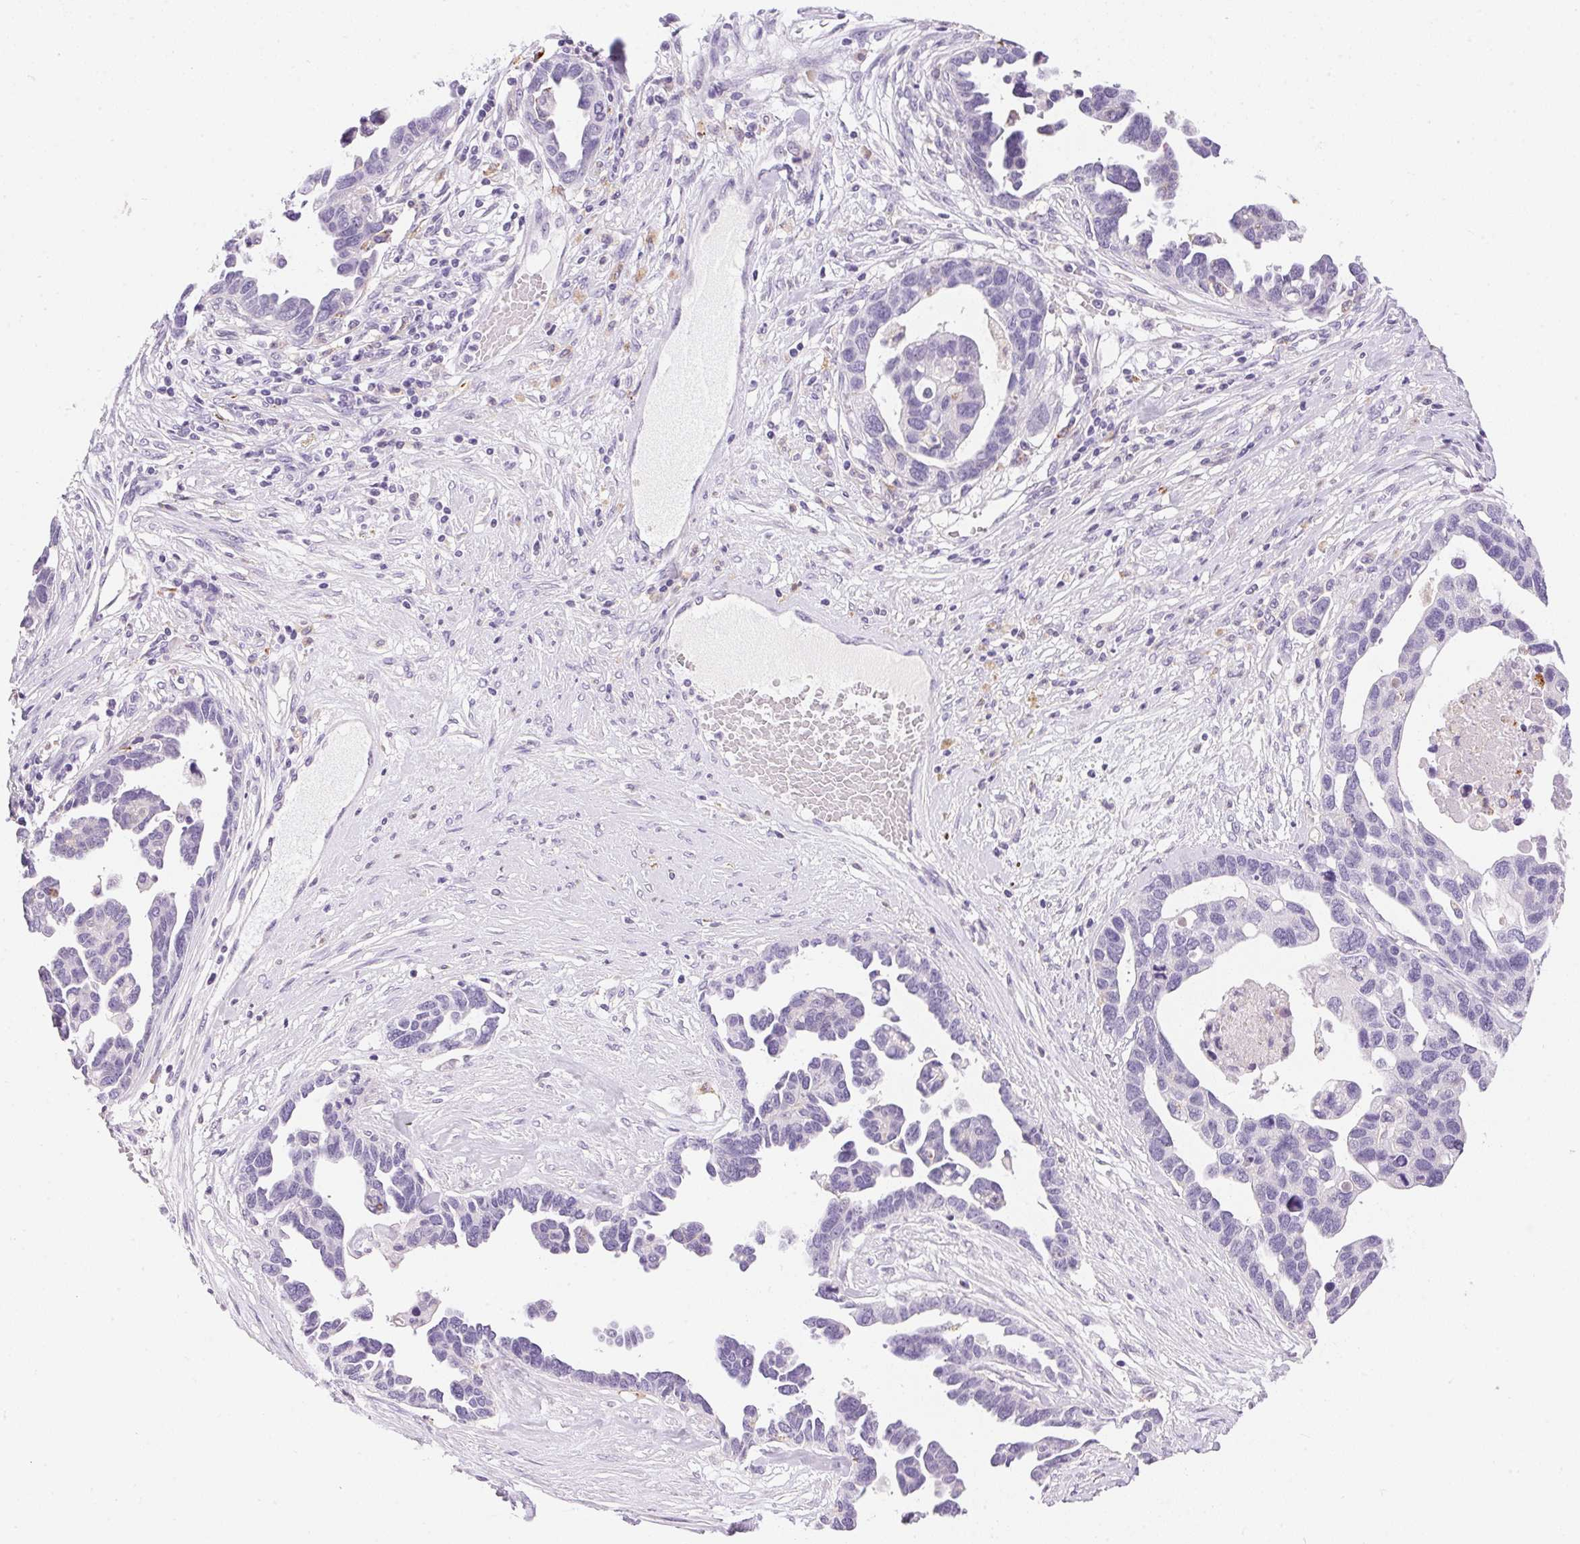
{"staining": {"intensity": "negative", "quantity": "none", "location": "none"}, "tissue": "ovarian cancer", "cell_type": "Tumor cells", "image_type": "cancer", "snomed": [{"axis": "morphology", "description": "Cystadenocarcinoma, serous, NOS"}, {"axis": "topography", "description": "Ovary"}], "caption": "This photomicrograph is of ovarian cancer stained with IHC to label a protein in brown with the nuclei are counter-stained blue. There is no positivity in tumor cells.", "gene": "PNLIPRP3", "patient": {"sex": "female", "age": 54}}